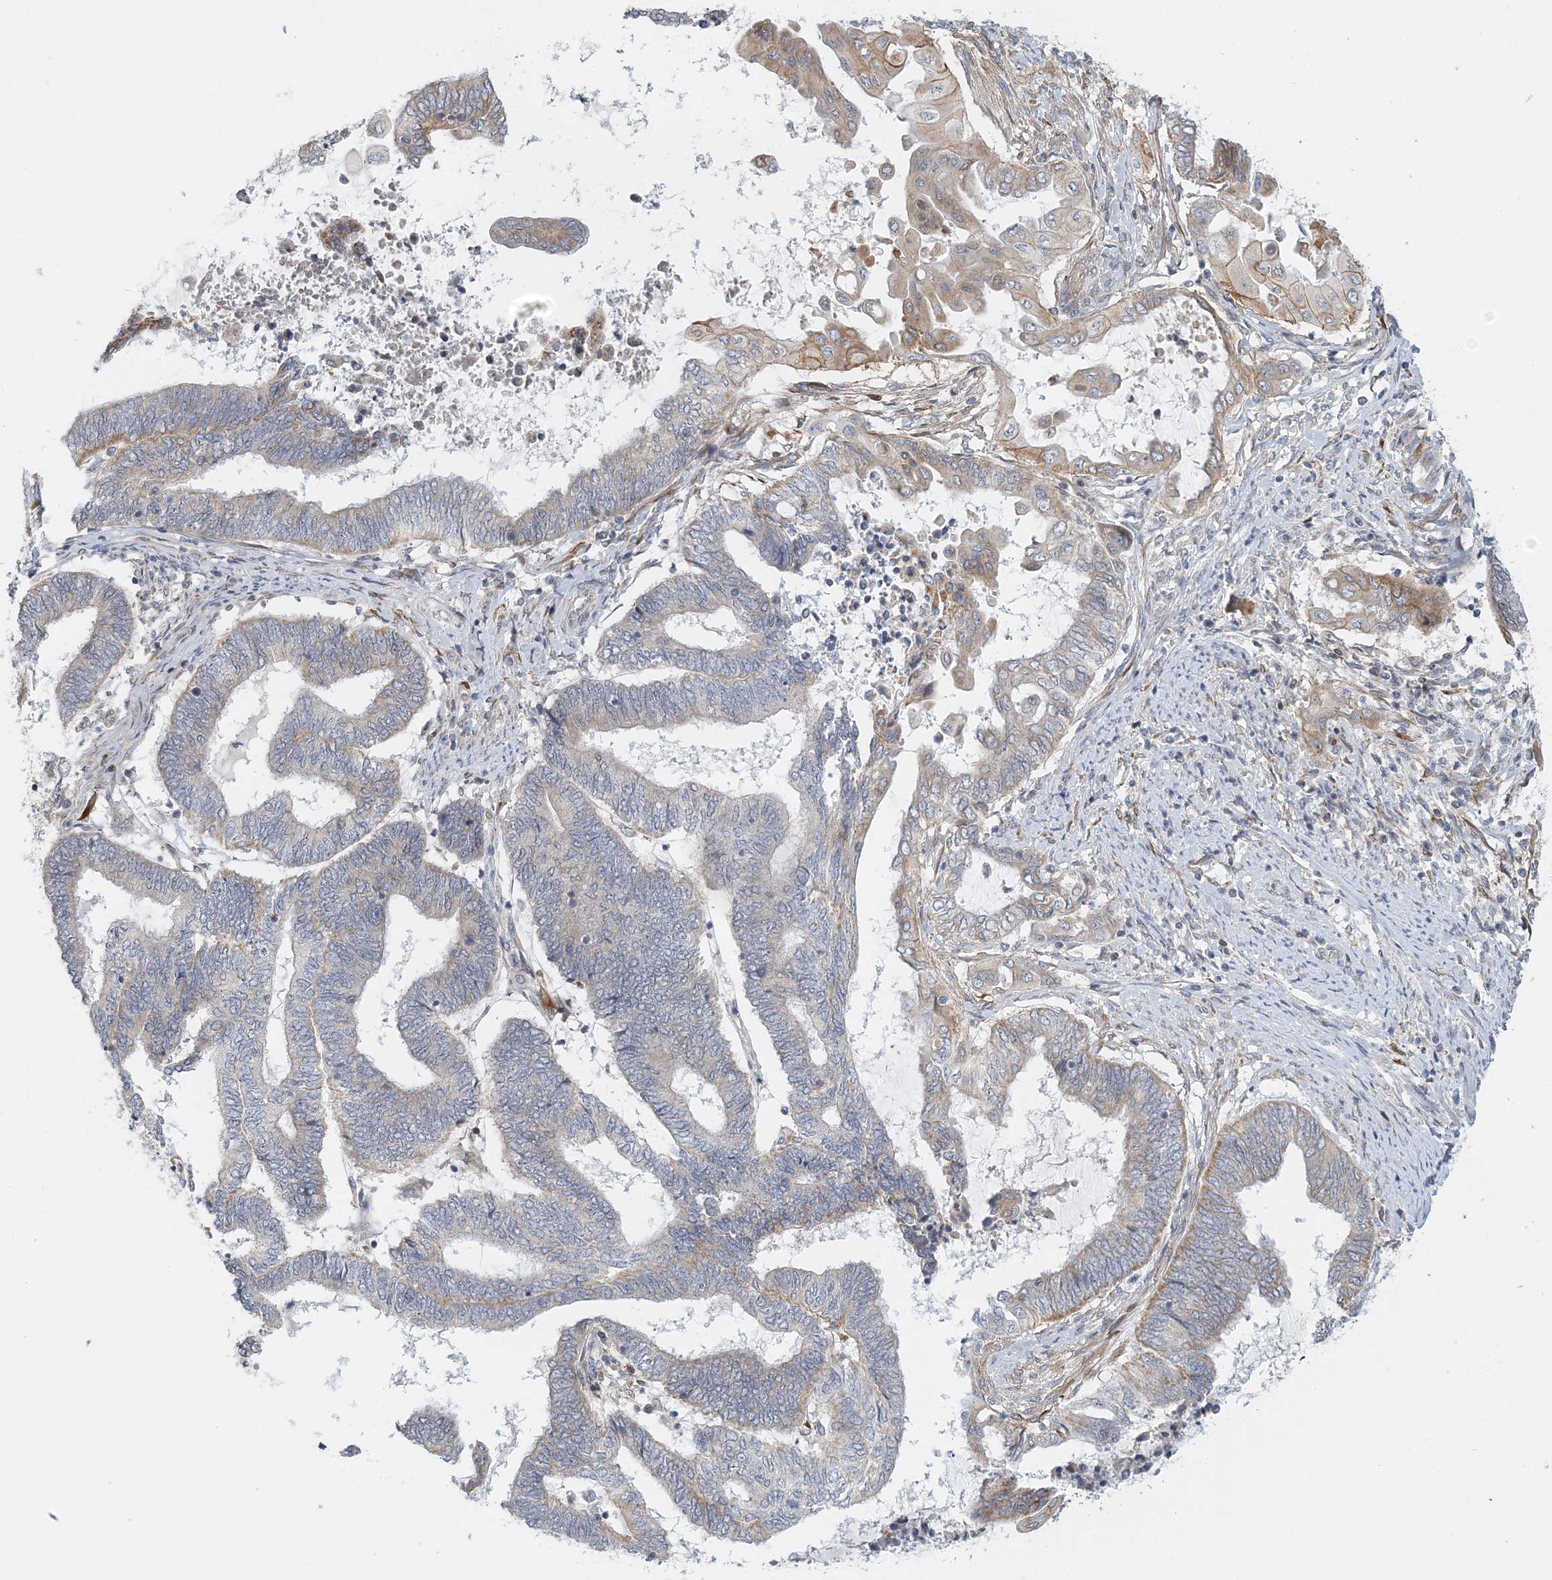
{"staining": {"intensity": "weak", "quantity": "<25%", "location": "cytoplasmic/membranous"}, "tissue": "endometrial cancer", "cell_type": "Tumor cells", "image_type": "cancer", "snomed": [{"axis": "morphology", "description": "Adenocarcinoma, NOS"}, {"axis": "topography", "description": "Uterus"}, {"axis": "topography", "description": "Endometrium"}], "caption": "Immunohistochemical staining of adenocarcinoma (endometrial) demonstrates no significant staining in tumor cells. The staining is performed using DAB brown chromogen with nuclei counter-stained in using hematoxylin.", "gene": "PCYOX1L", "patient": {"sex": "female", "age": 70}}